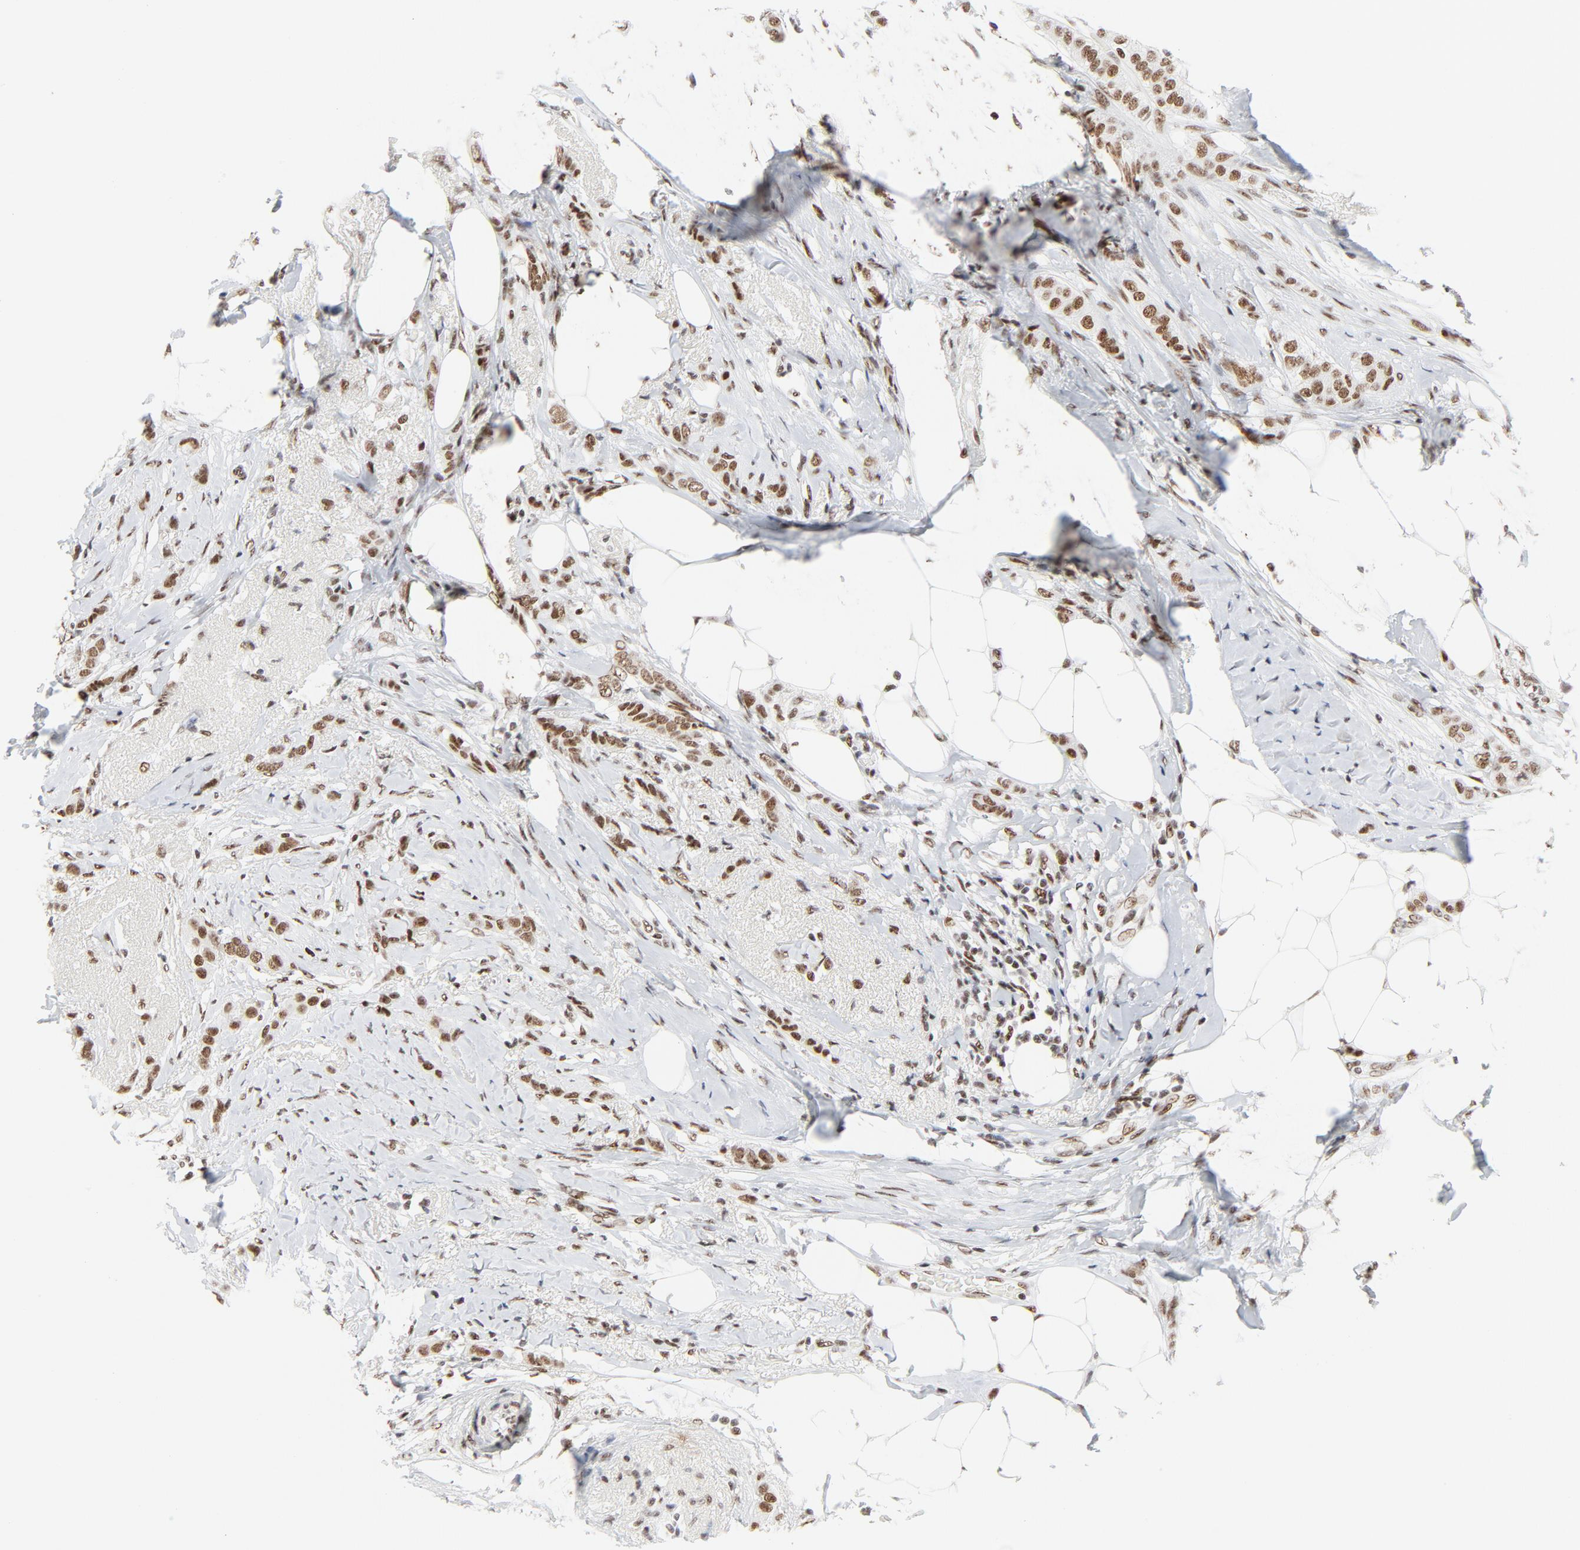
{"staining": {"intensity": "moderate", "quantity": ">75%", "location": "nuclear"}, "tissue": "breast cancer", "cell_type": "Tumor cells", "image_type": "cancer", "snomed": [{"axis": "morphology", "description": "Lobular carcinoma"}, {"axis": "topography", "description": "Breast"}], "caption": "Human breast cancer (lobular carcinoma) stained with a protein marker shows moderate staining in tumor cells.", "gene": "GTF2H1", "patient": {"sex": "female", "age": 55}}